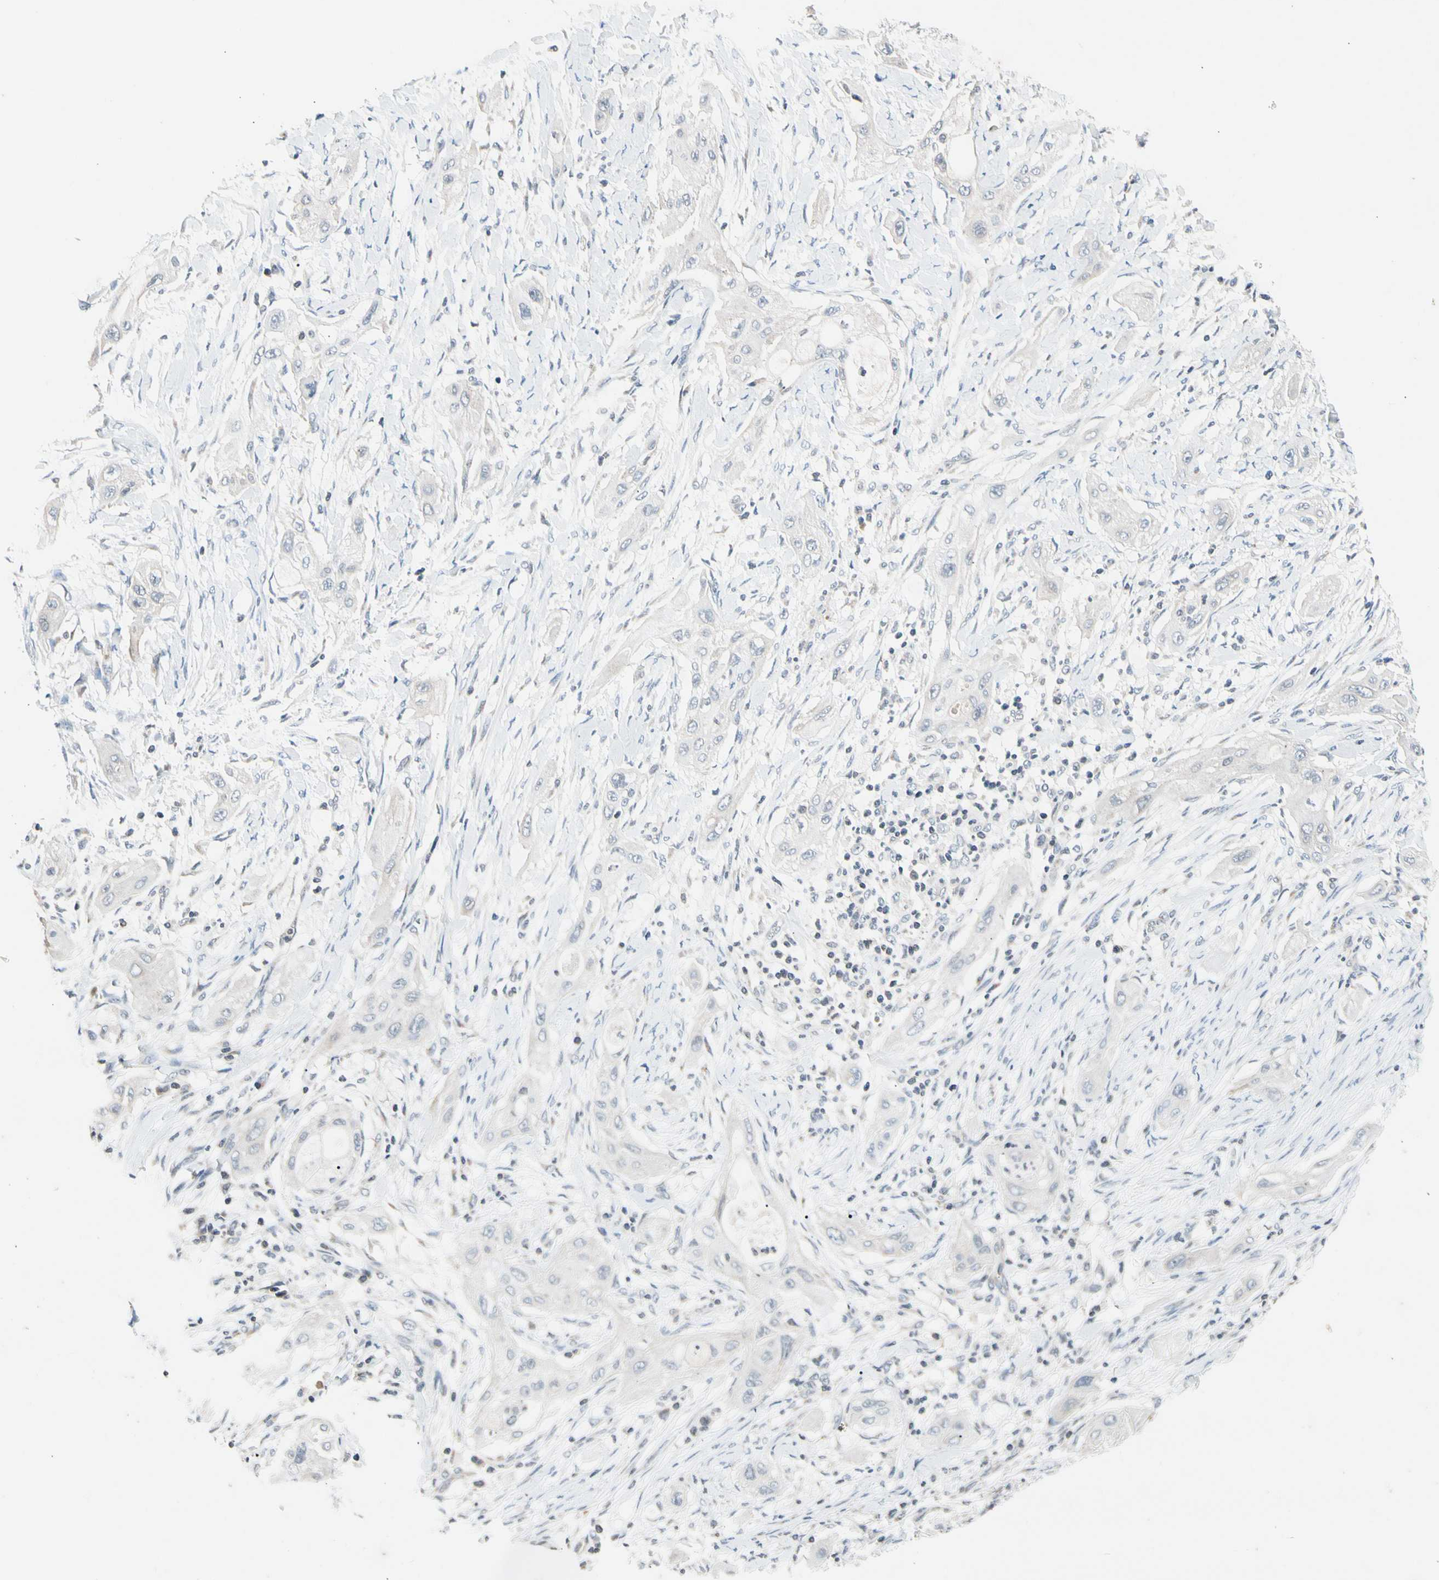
{"staining": {"intensity": "negative", "quantity": "none", "location": "none"}, "tissue": "lung cancer", "cell_type": "Tumor cells", "image_type": "cancer", "snomed": [{"axis": "morphology", "description": "Squamous cell carcinoma, NOS"}, {"axis": "topography", "description": "Lung"}], "caption": "This is an immunohistochemistry histopathology image of human lung cancer. There is no expression in tumor cells.", "gene": "SOX30", "patient": {"sex": "female", "age": 47}}